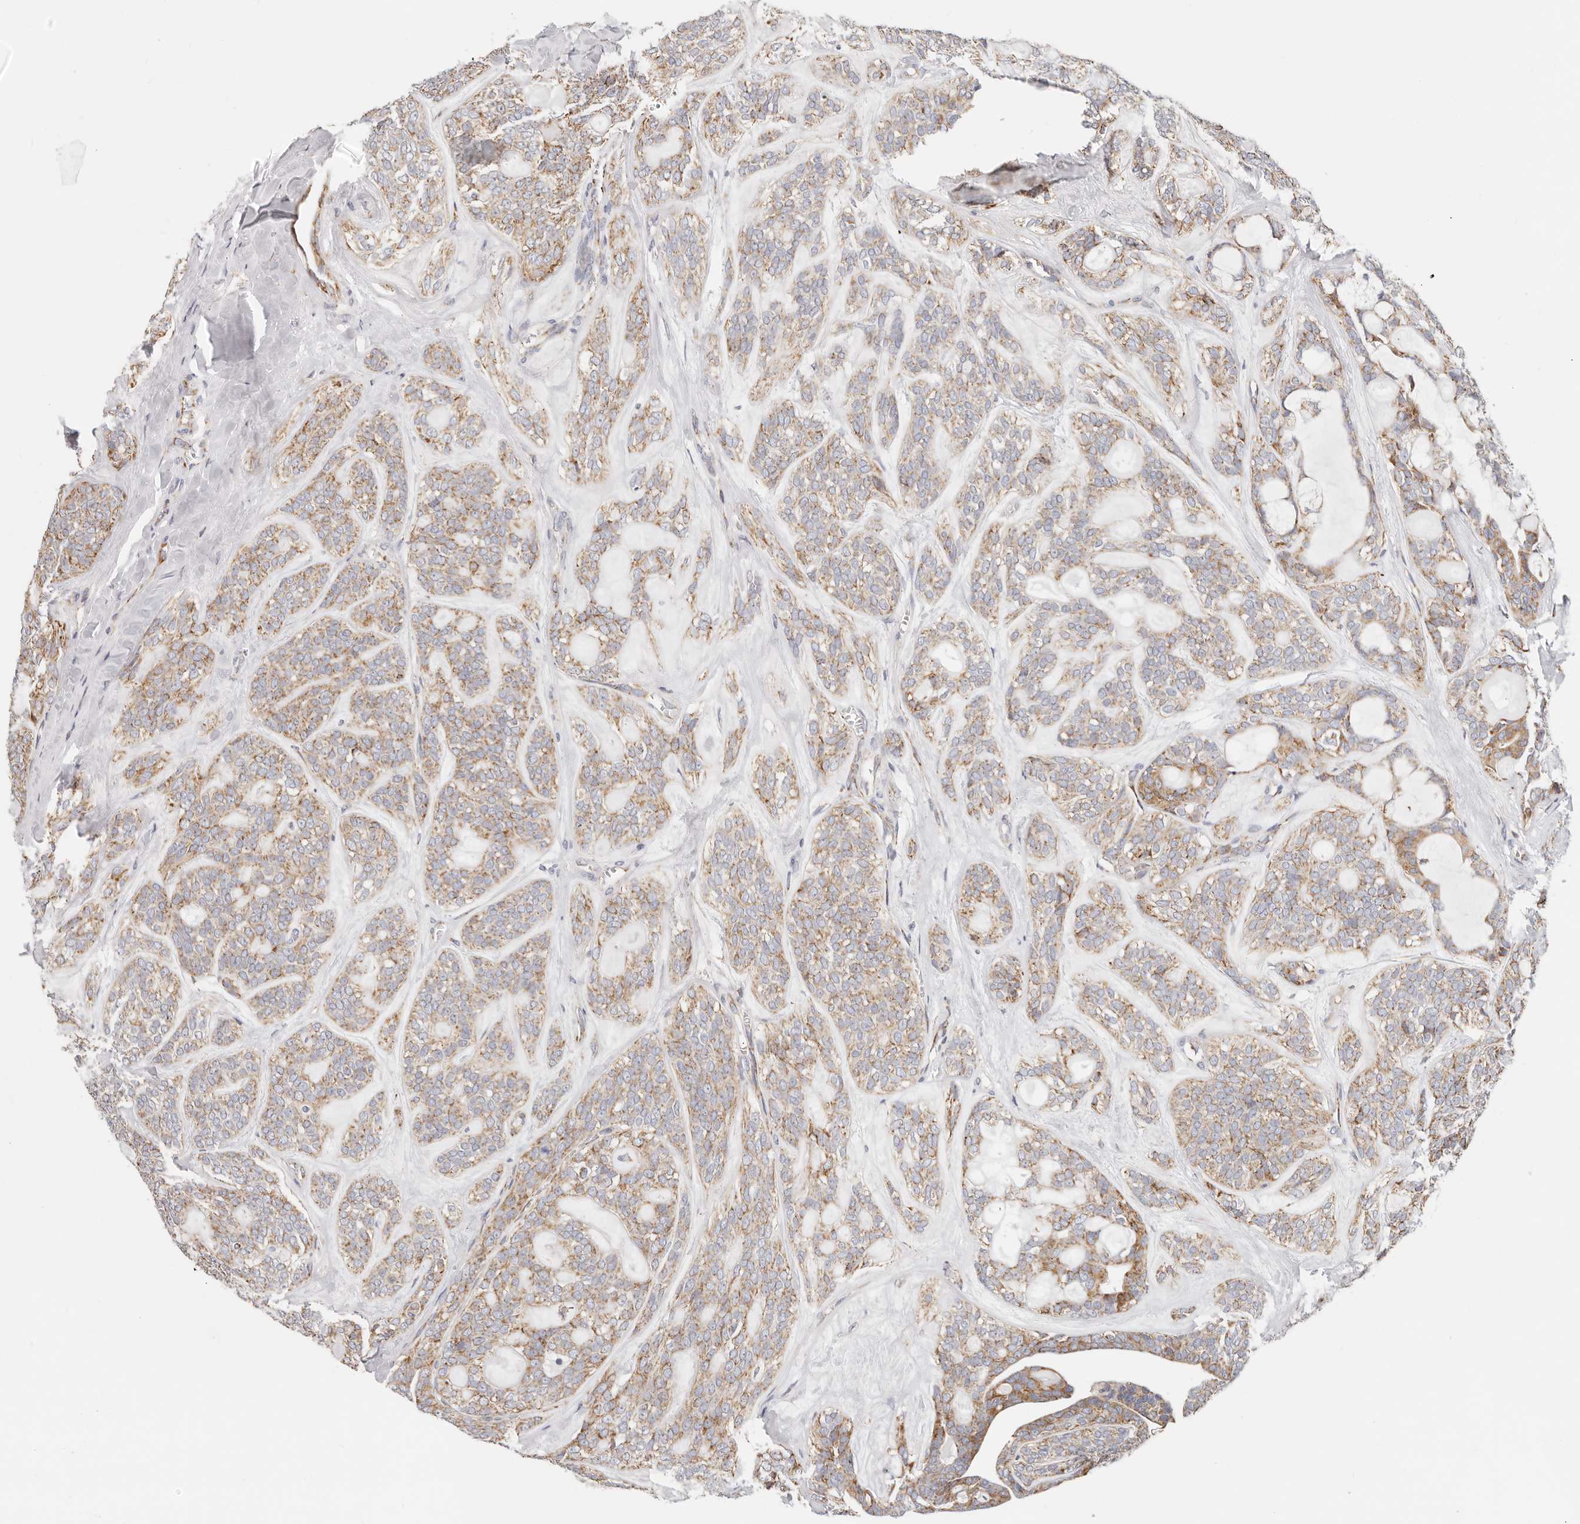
{"staining": {"intensity": "moderate", "quantity": ">75%", "location": "cytoplasmic/membranous"}, "tissue": "head and neck cancer", "cell_type": "Tumor cells", "image_type": "cancer", "snomed": [{"axis": "morphology", "description": "Adenocarcinoma, NOS"}, {"axis": "topography", "description": "Head-Neck"}], "caption": "Immunohistochemical staining of head and neck cancer (adenocarcinoma) reveals moderate cytoplasmic/membranous protein staining in approximately >75% of tumor cells.", "gene": "AFDN", "patient": {"sex": "male", "age": 66}}